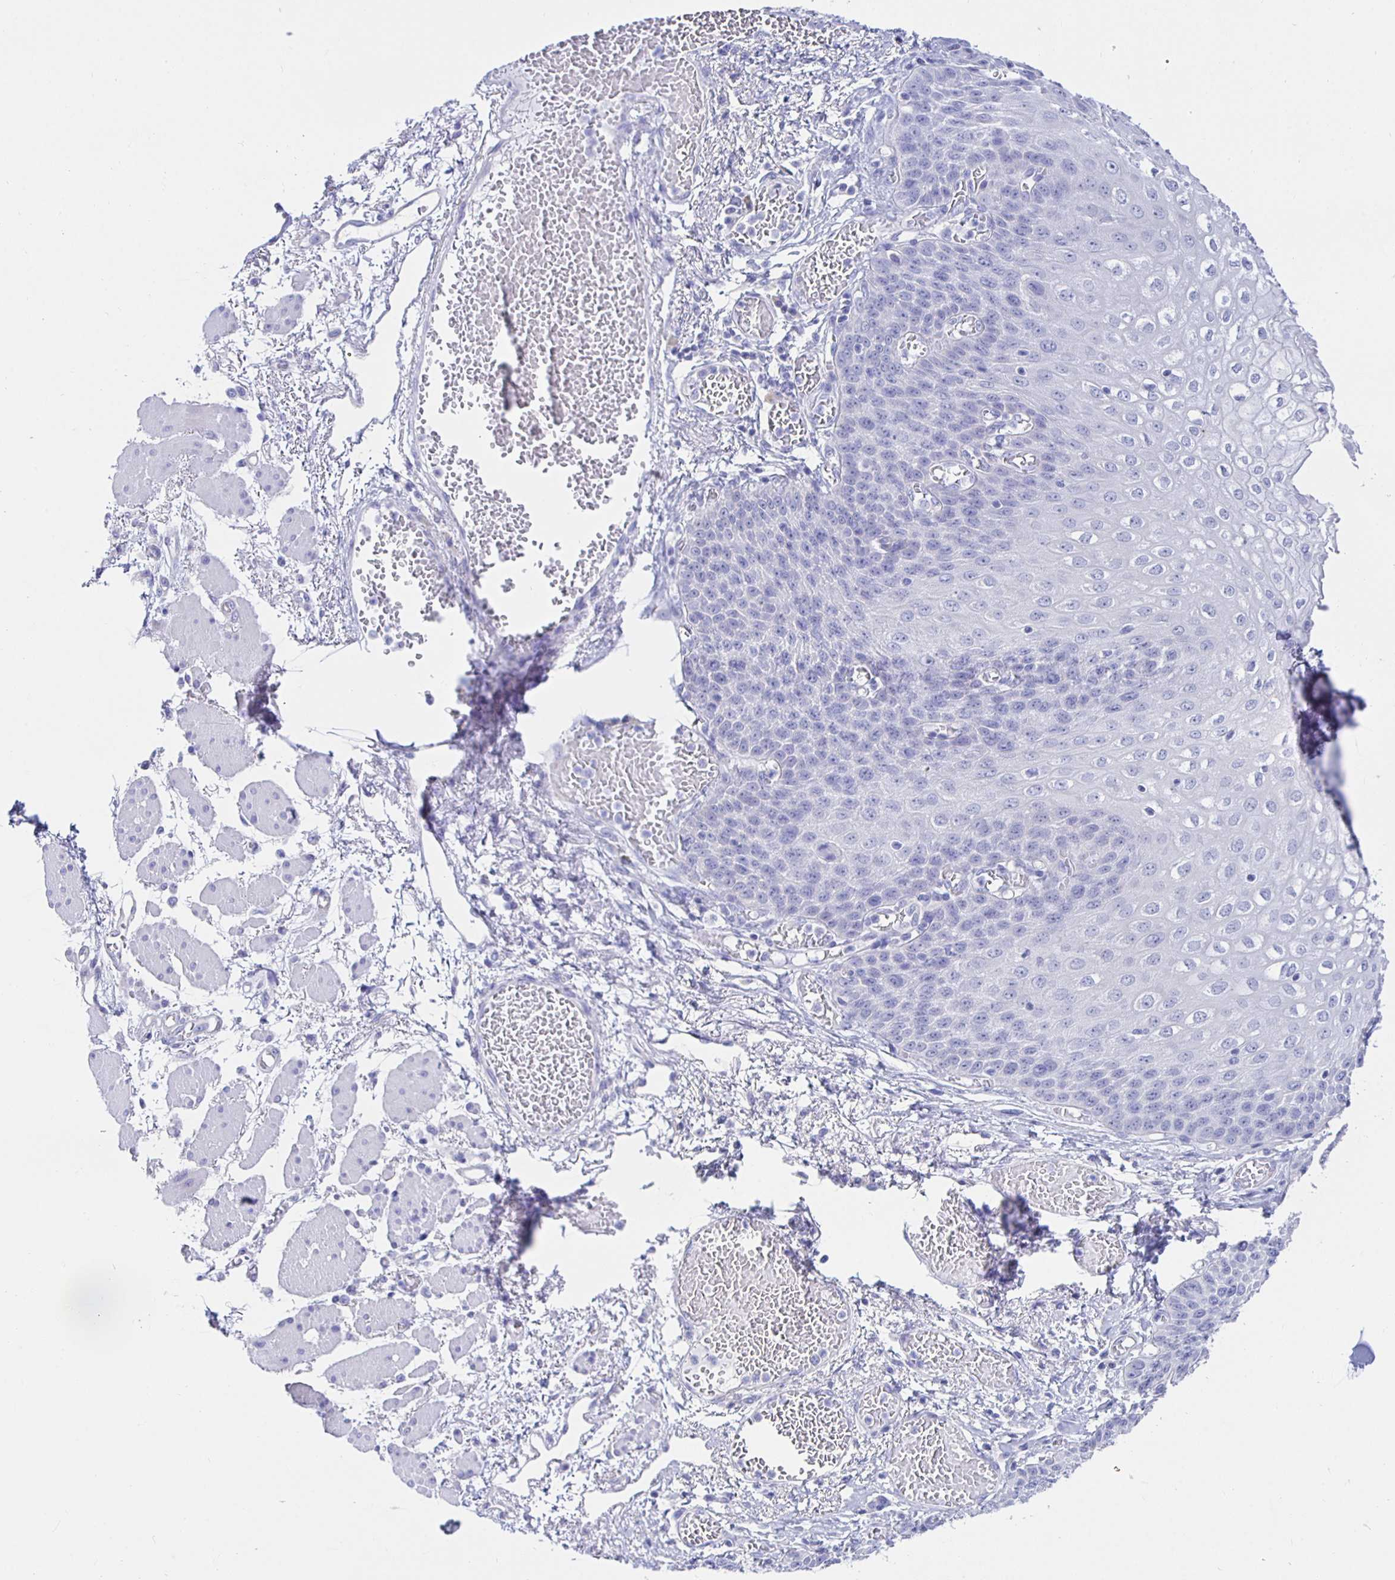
{"staining": {"intensity": "negative", "quantity": "none", "location": "none"}, "tissue": "esophagus", "cell_type": "Squamous epithelial cells", "image_type": "normal", "snomed": [{"axis": "morphology", "description": "Normal tissue, NOS"}, {"axis": "morphology", "description": "Adenocarcinoma, NOS"}, {"axis": "topography", "description": "Esophagus"}], "caption": "An image of human esophagus is negative for staining in squamous epithelial cells. The staining is performed using DAB brown chromogen with nuclei counter-stained in using hematoxylin.", "gene": "UMOD", "patient": {"sex": "male", "age": 81}}